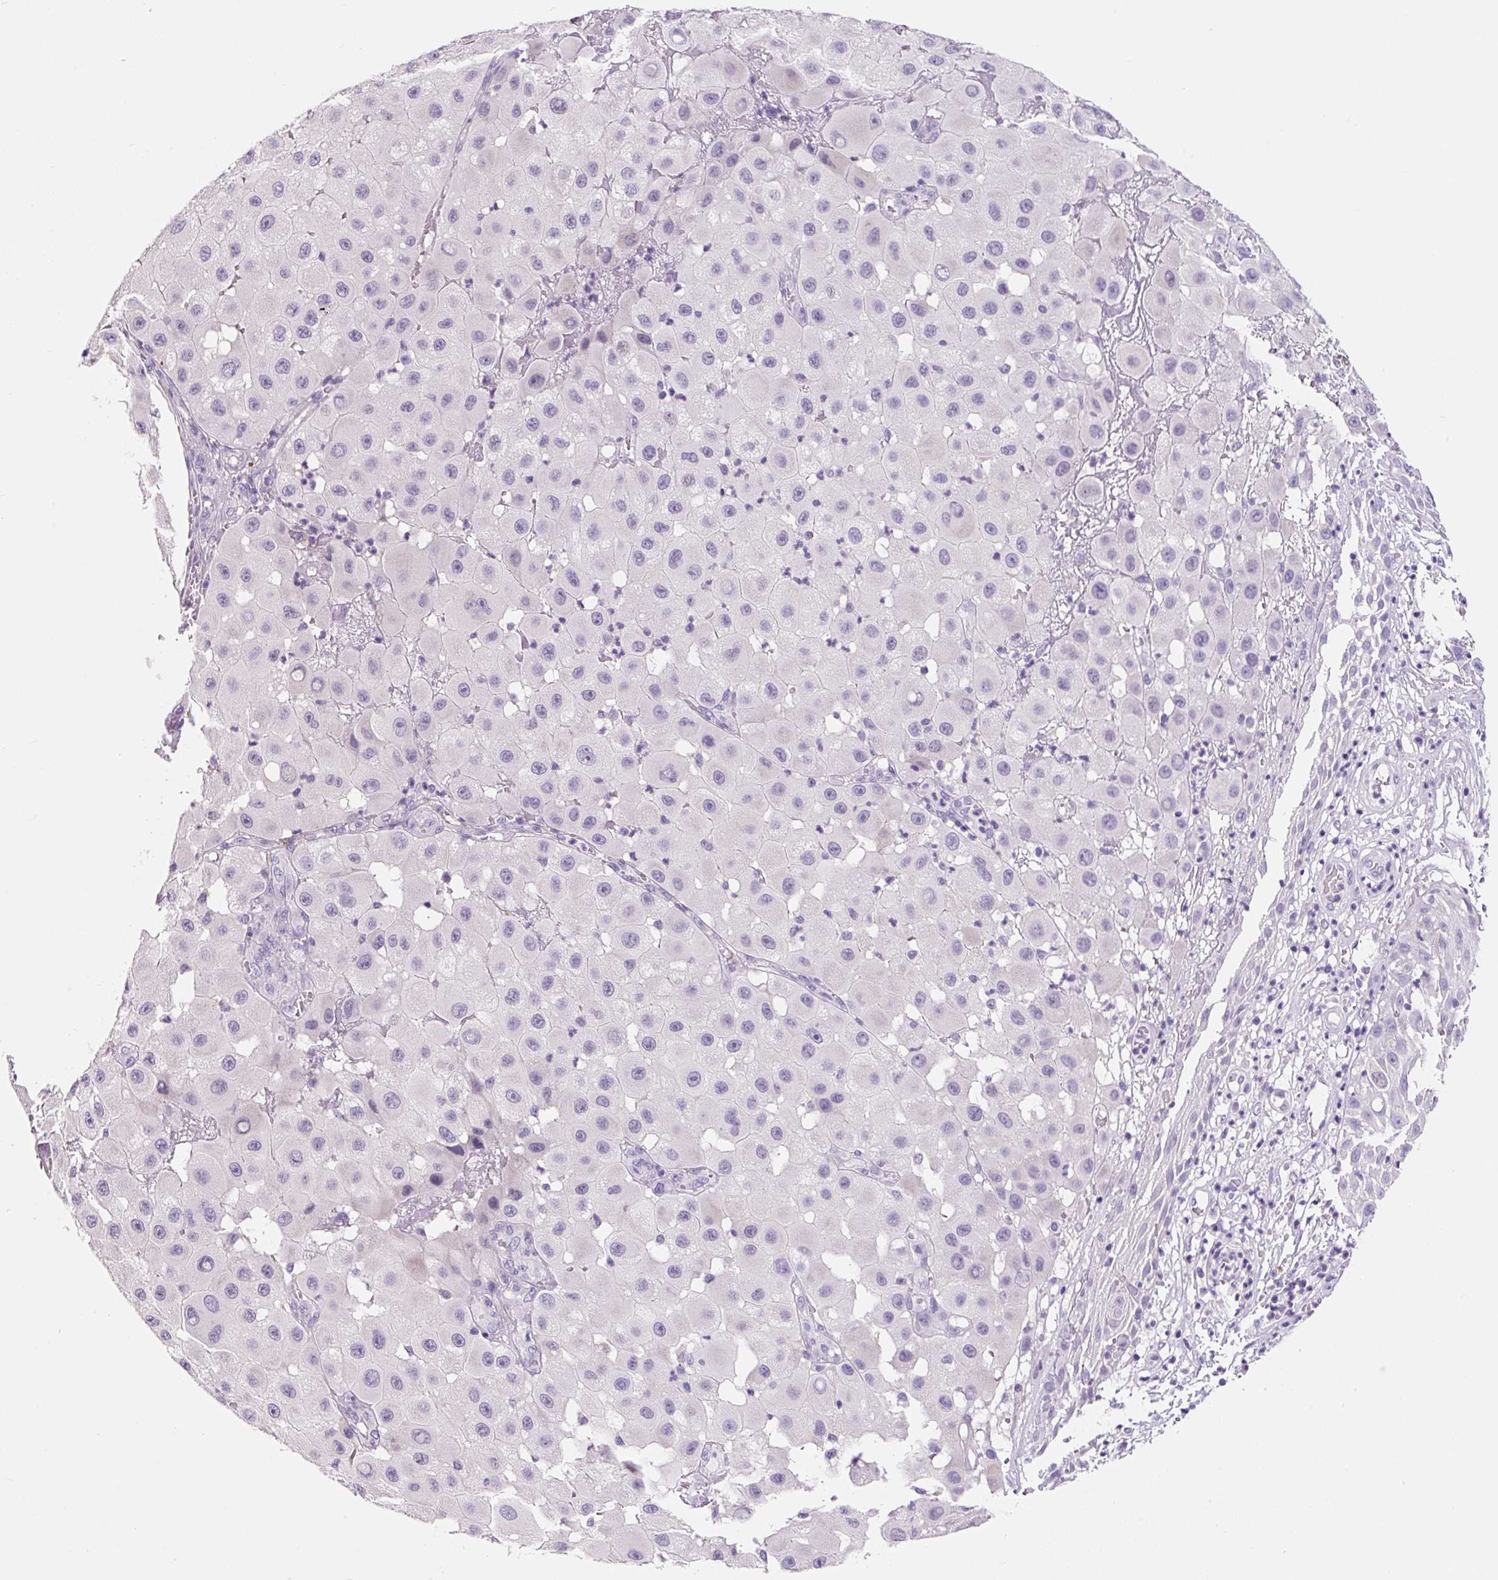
{"staining": {"intensity": "negative", "quantity": "none", "location": "none"}, "tissue": "melanoma", "cell_type": "Tumor cells", "image_type": "cancer", "snomed": [{"axis": "morphology", "description": "Malignant melanoma, NOS"}, {"axis": "topography", "description": "Skin"}], "caption": "The histopathology image demonstrates no staining of tumor cells in melanoma.", "gene": "SYP", "patient": {"sex": "female", "age": 81}}